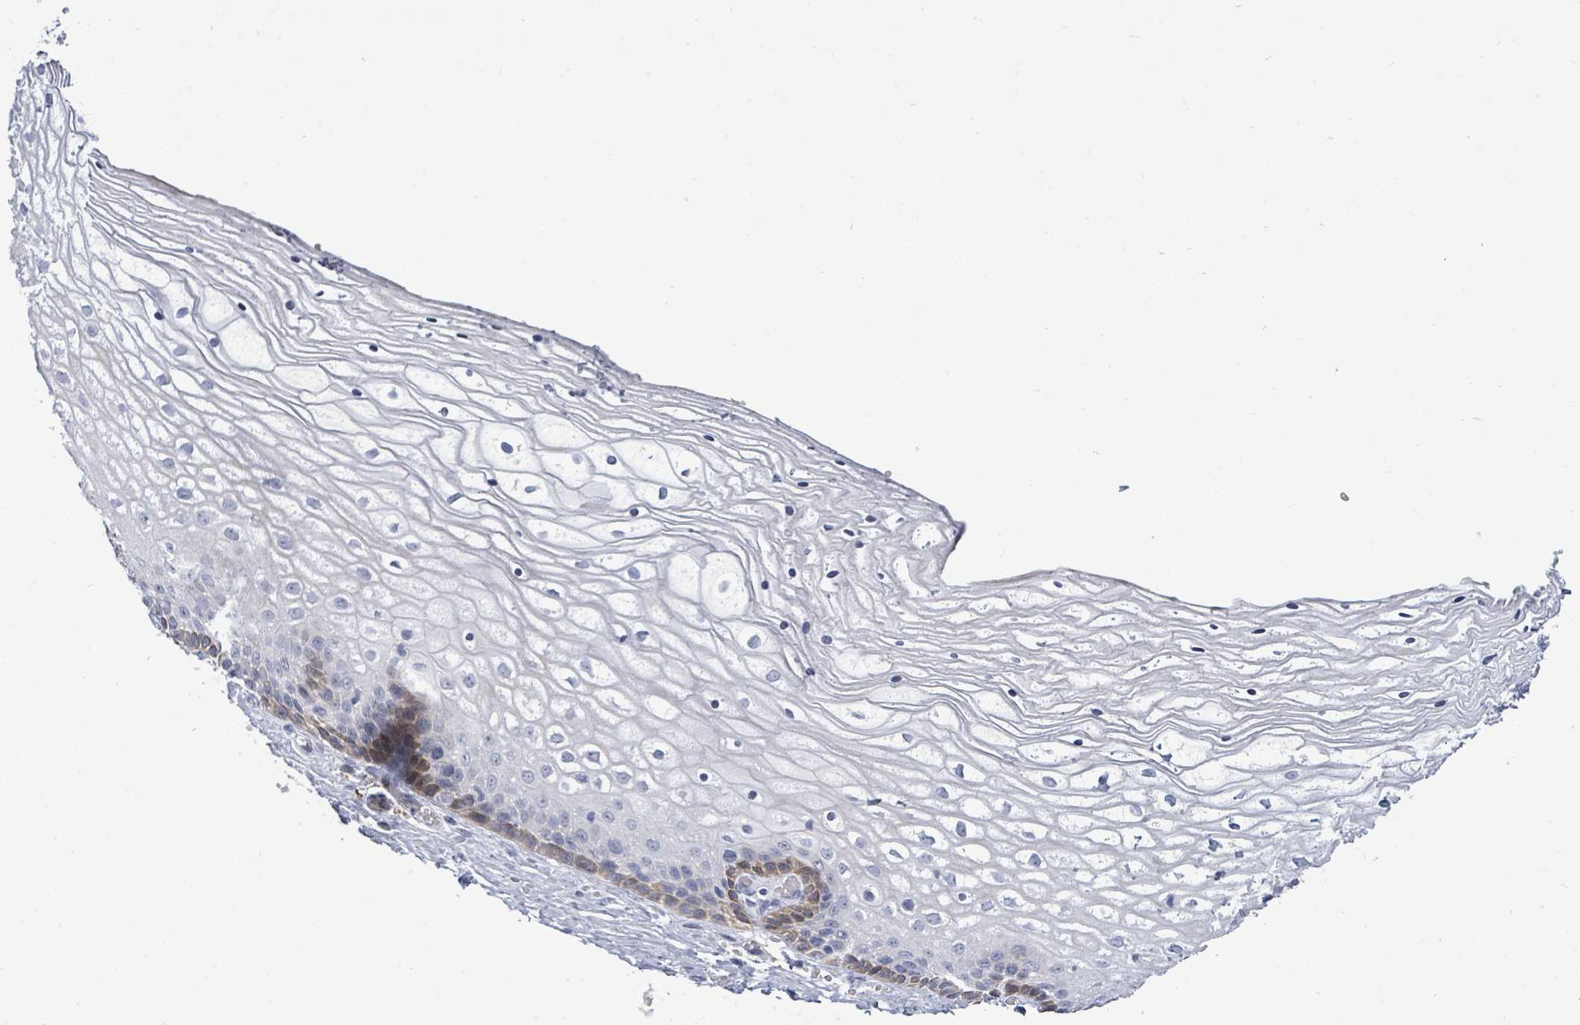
{"staining": {"intensity": "moderate", "quantity": "<25%", "location": "cytoplasmic/membranous"}, "tissue": "vagina", "cell_type": "Squamous epithelial cells", "image_type": "normal", "snomed": [{"axis": "morphology", "description": "Normal tissue, NOS"}, {"axis": "topography", "description": "Vagina"}], "caption": "Normal vagina exhibits moderate cytoplasmic/membranous staining in approximately <25% of squamous epithelial cells (DAB (3,3'-diaminobenzidine) = brown stain, brightfield microscopy at high magnification)..", "gene": "CT45A10", "patient": {"sex": "female", "age": 59}}